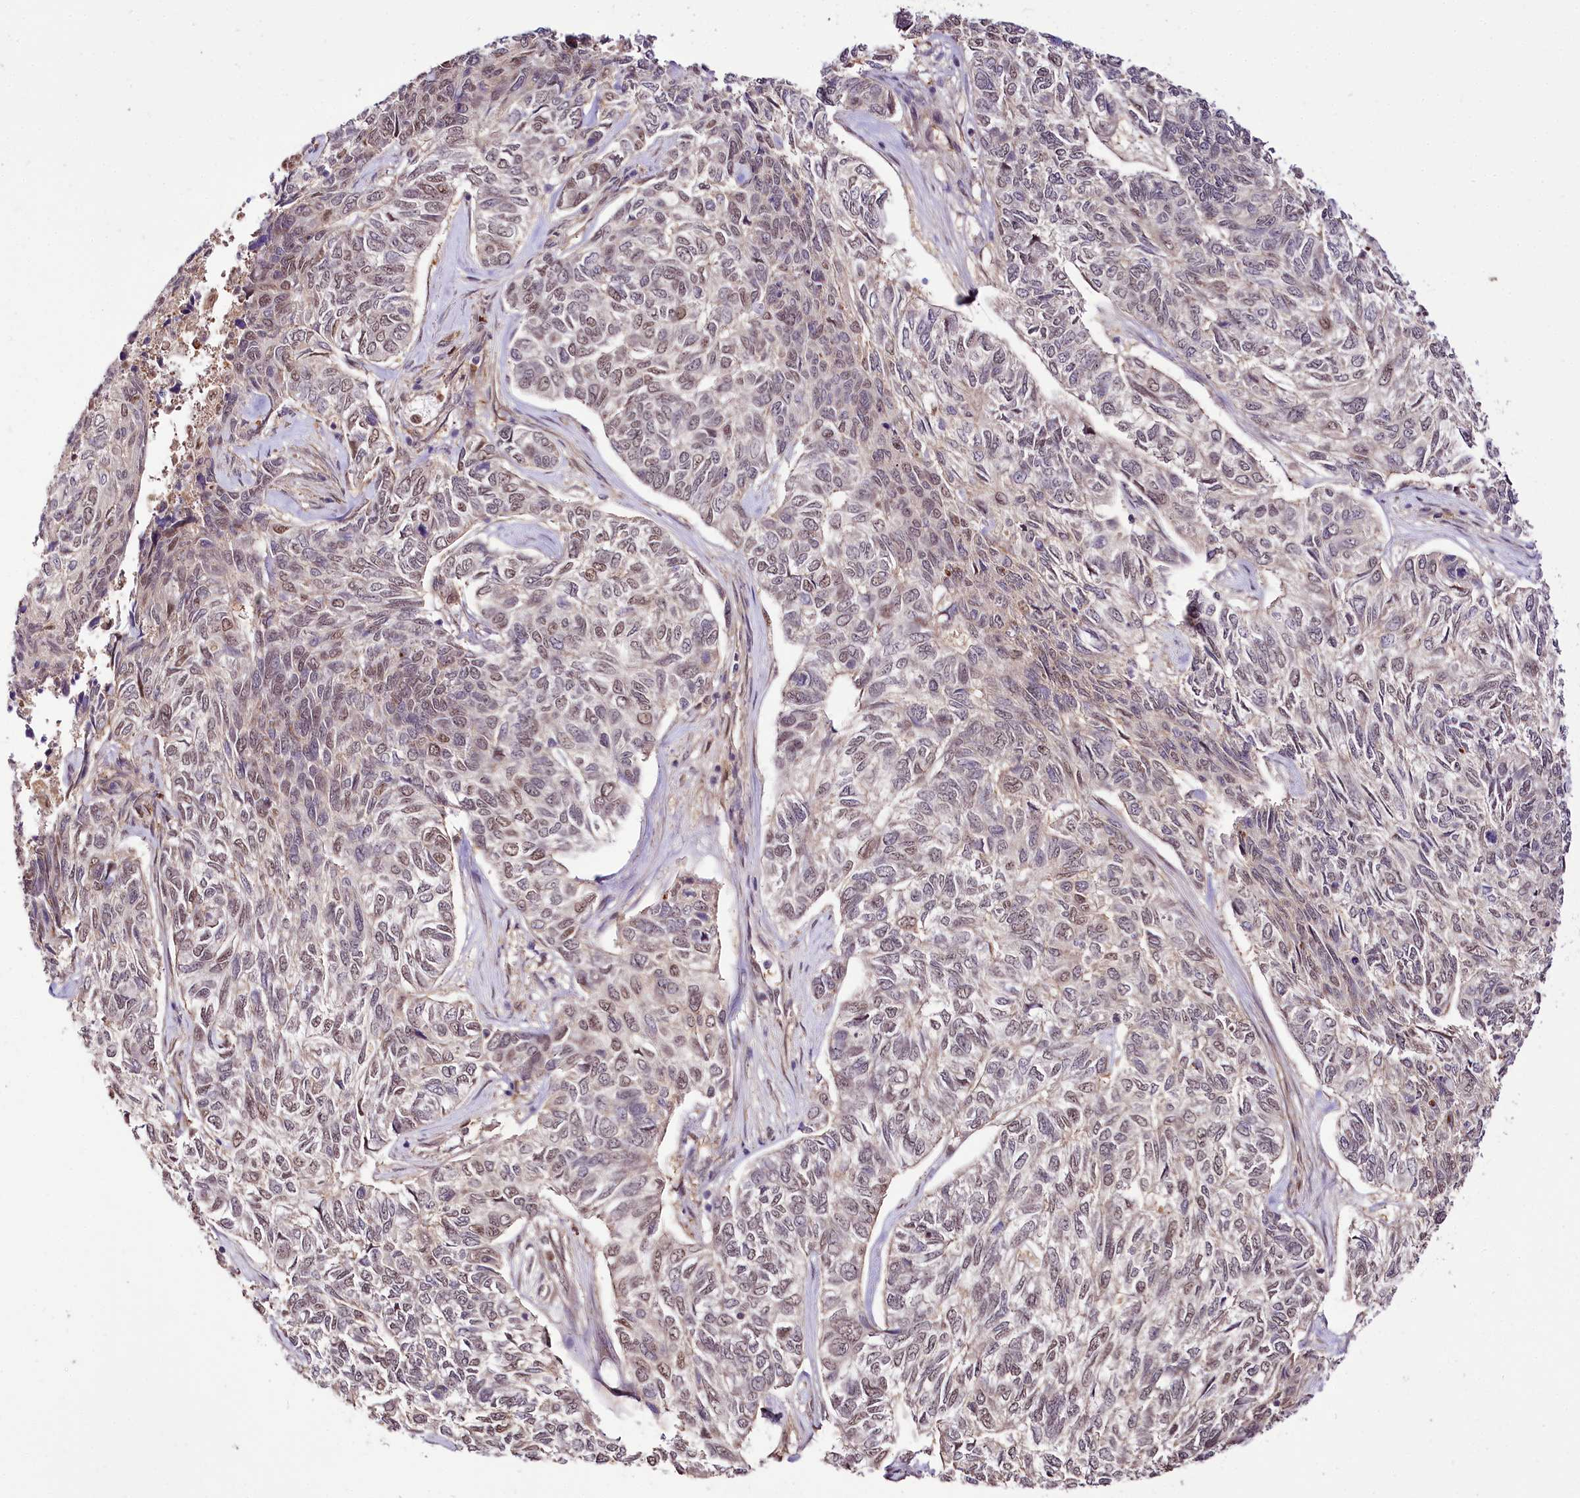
{"staining": {"intensity": "weak", "quantity": "25%-75%", "location": "nuclear"}, "tissue": "skin cancer", "cell_type": "Tumor cells", "image_type": "cancer", "snomed": [{"axis": "morphology", "description": "Basal cell carcinoma"}, {"axis": "topography", "description": "Skin"}], "caption": "Protein expression analysis of skin cancer displays weak nuclear expression in approximately 25%-75% of tumor cells. The protein is stained brown, and the nuclei are stained in blue (DAB IHC with brightfield microscopy, high magnification).", "gene": "GNL3L", "patient": {"sex": "female", "age": 65}}